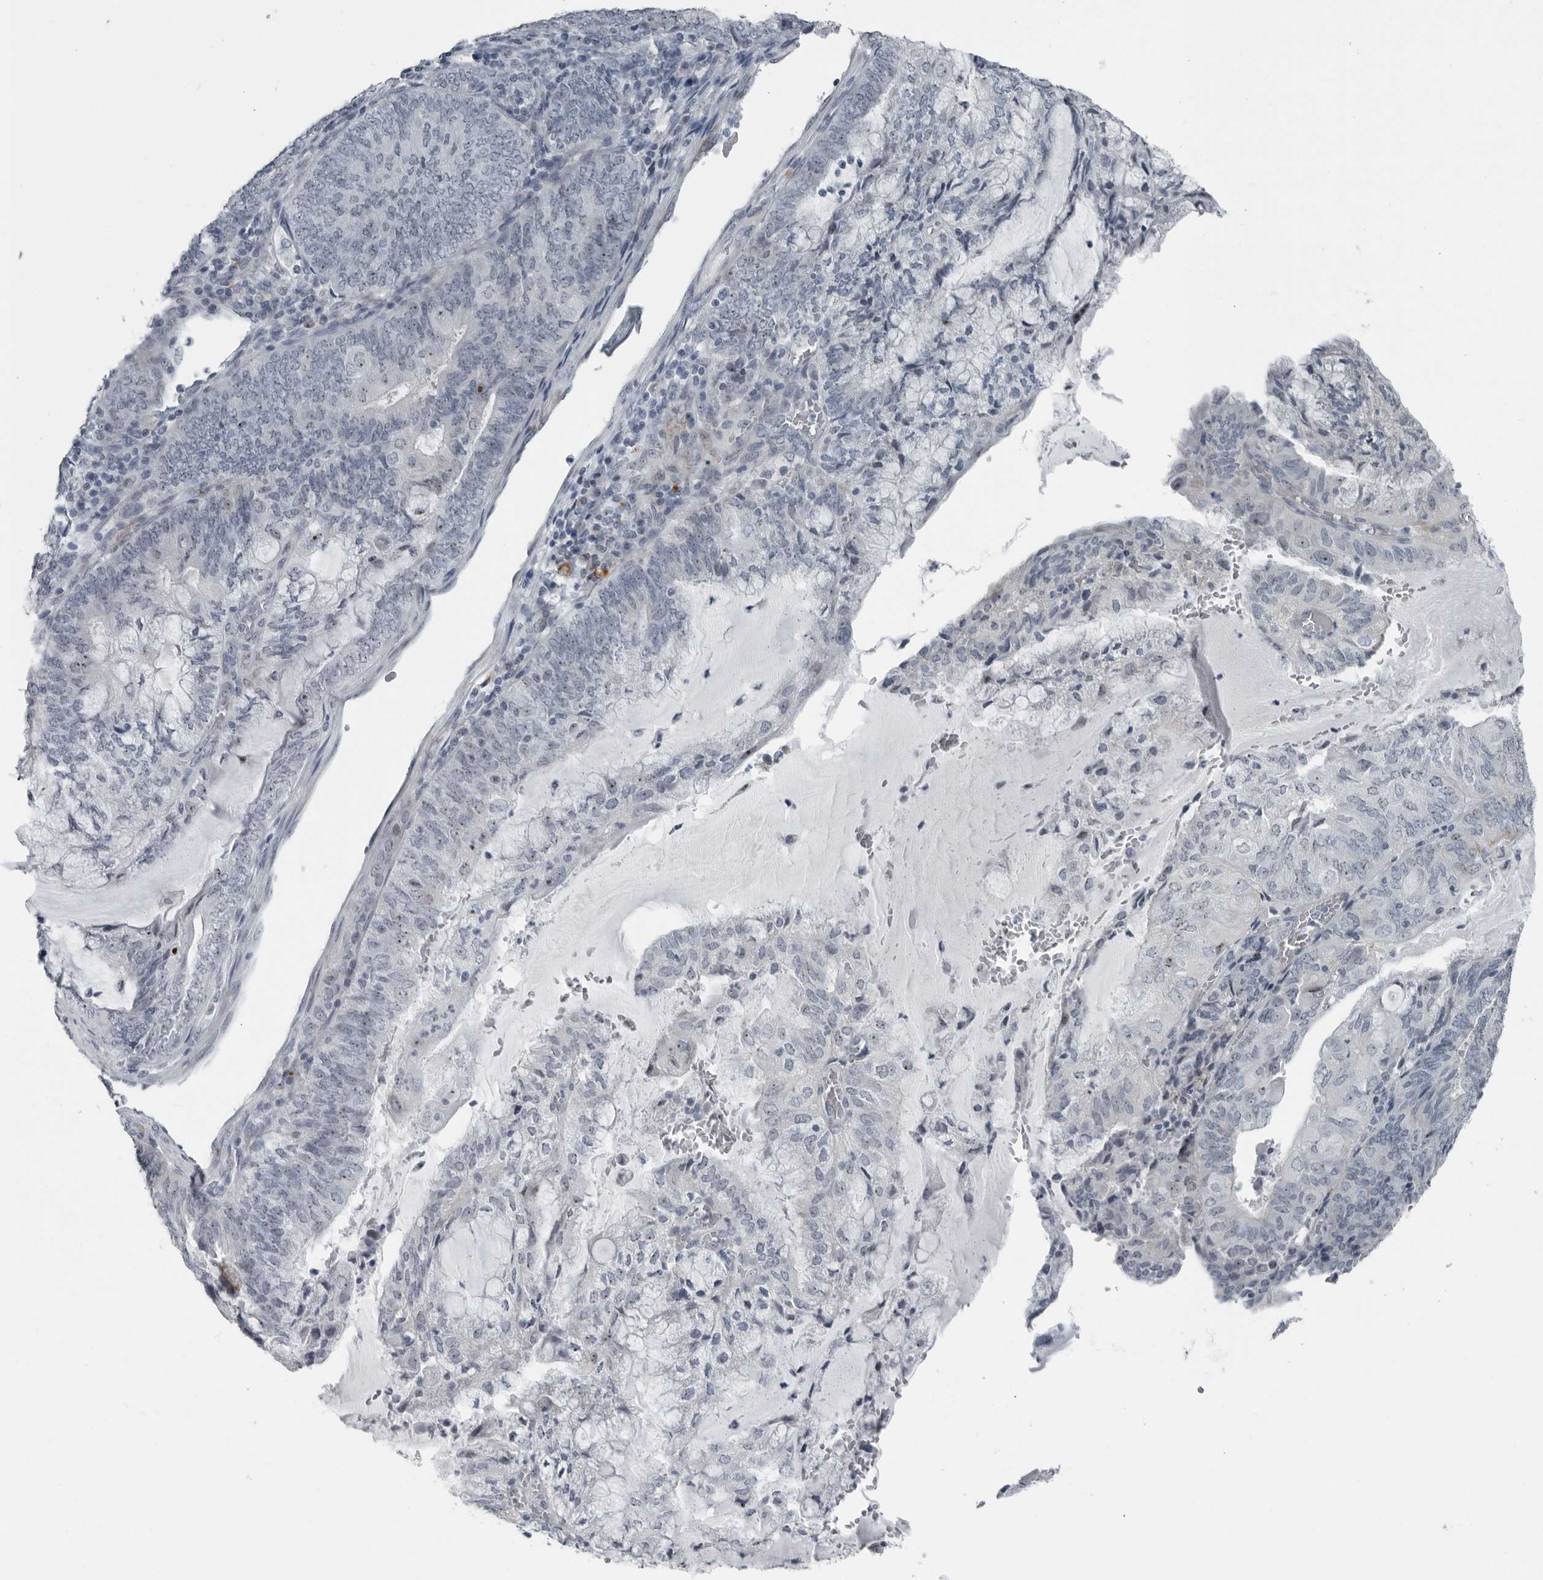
{"staining": {"intensity": "negative", "quantity": "none", "location": "none"}, "tissue": "endometrial cancer", "cell_type": "Tumor cells", "image_type": "cancer", "snomed": [{"axis": "morphology", "description": "Adenocarcinoma, NOS"}, {"axis": "topography", "description": "Endometrium"}], "caption": "Tumor cells are negative for protein expression in human endometrial cancer.", "gene": "PDCD11", "patient": {"sex": "female", "age": 81}}